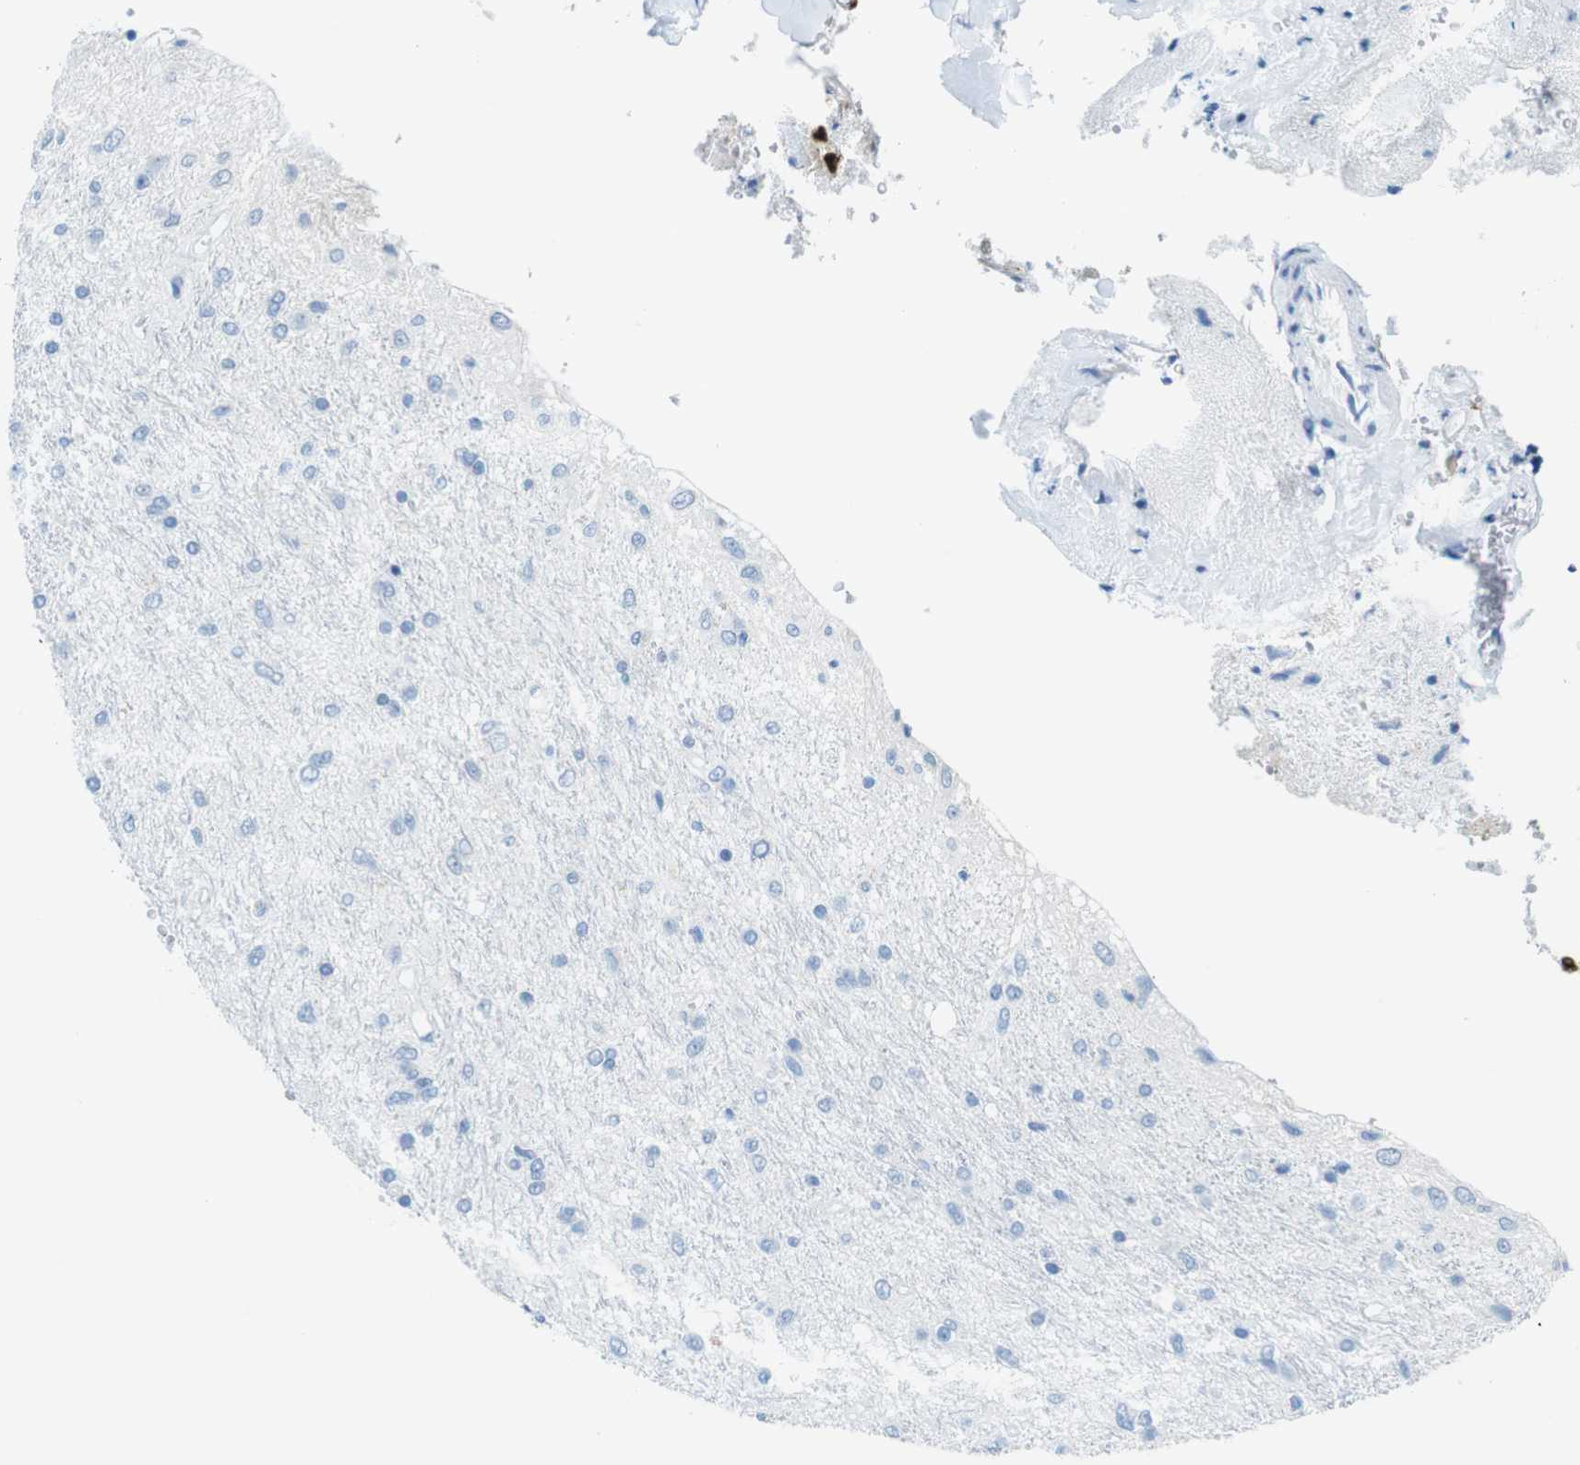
{"staining": {"intensity": "negative", "quantity": "none", "location": "none"}, "tissue": "glioma", "cell_type": "Tumor cells", "image_type": "cancer", "snomed": [{"axis": "morphology", "description": "Glioma, malignant, Low grade"}, {"axis": "topography", "description": "Brain"}], "caption": "Immunohistochemistry (IHC) micrograph of neoplastic tissue: human glioma stained with DAB reveals no significant protein staining in tumor cells. (Stains: DAB (3,3'-diaminobenzidine) immunohistochemistry (IHC) with hematoxylin counter stain, Microscopy: brightfield microscopy at high magnification).", "gene": "MCEMP1", "patient": {"sex": "male", "age": 77}}